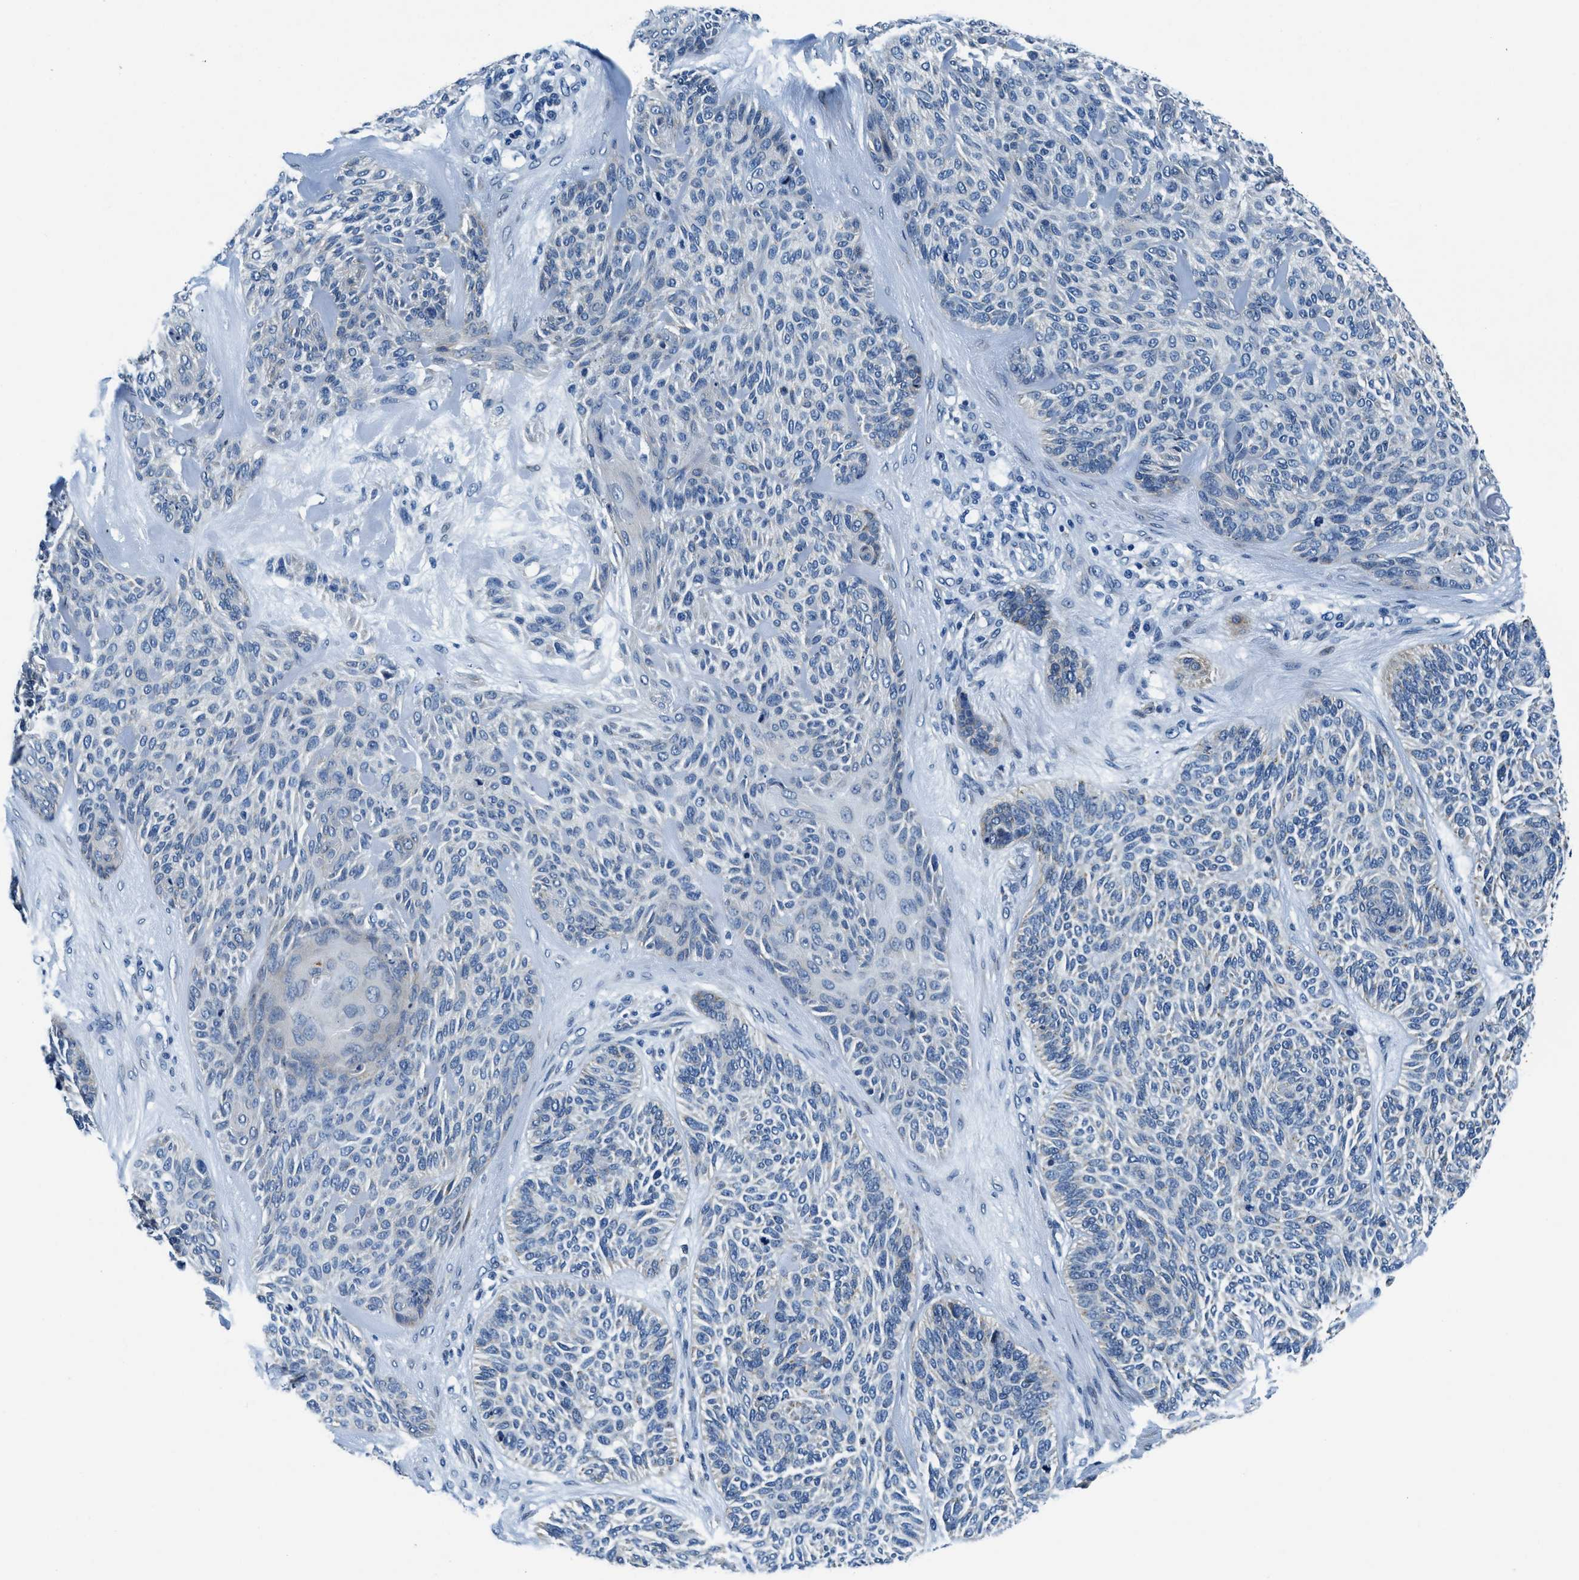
{"staining": {"intensity": "negative", "quantity": "none", "location": "none"}, "tissue": "skin cancer", "cell_type": "Tumor cells", "image_type": "cancer", "snomed": [{"axis": "morphology", "description": "Basal cell carcinoma"}, {"axis": "topography", "description": "Skin"}], "caption": "Skin basal cell carcinoma was stained to show a protein in brown. There is no significant expression in tumor cells.", "gene": "UBAC2", "patient": {"sex": "male", "age": 55}}